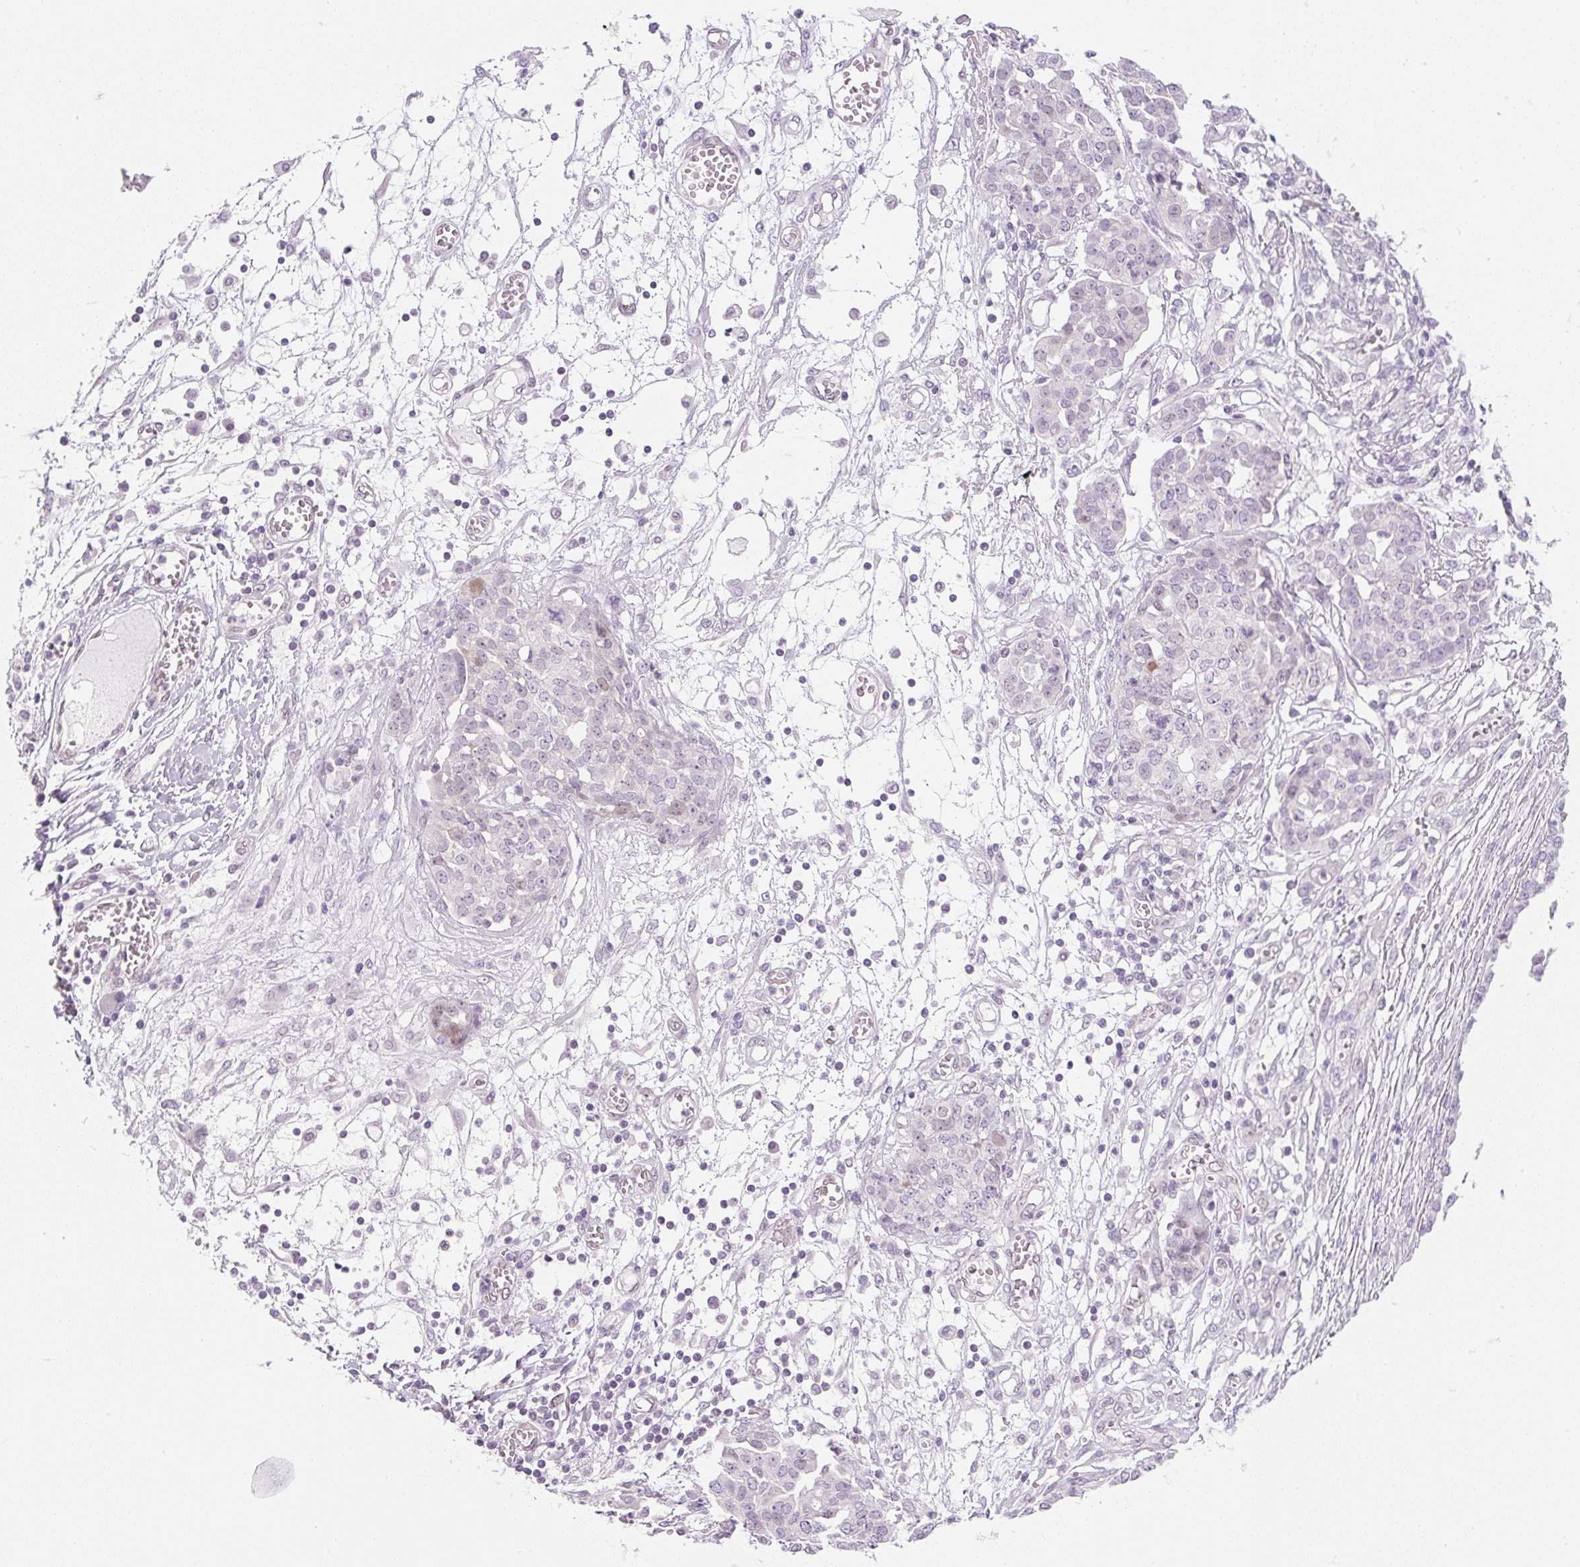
{"staining": {"intensity": "moderate", "quantity": "<25%", "location": "nuclear"}, "tissue": "ovarian cancer", "cell_type": "Tumor cells", "image_type": "cancer", "snomed": [{"axis": "morphology", "description": "Cystadenocarcinoma, serous, NOS"}, {"axis": "topography", "description": "Soft tissue"}, {"axis": "topography", "description": "Ovary"}], "caption": "Protein expression analysis of ovarian cancer (serous cystadenocarcinoma) displays moderate nuclear expression in approximately <25% of tumor cells.", "gene": "SYNE3", "patient": {"sex": "female", "age": 57}}